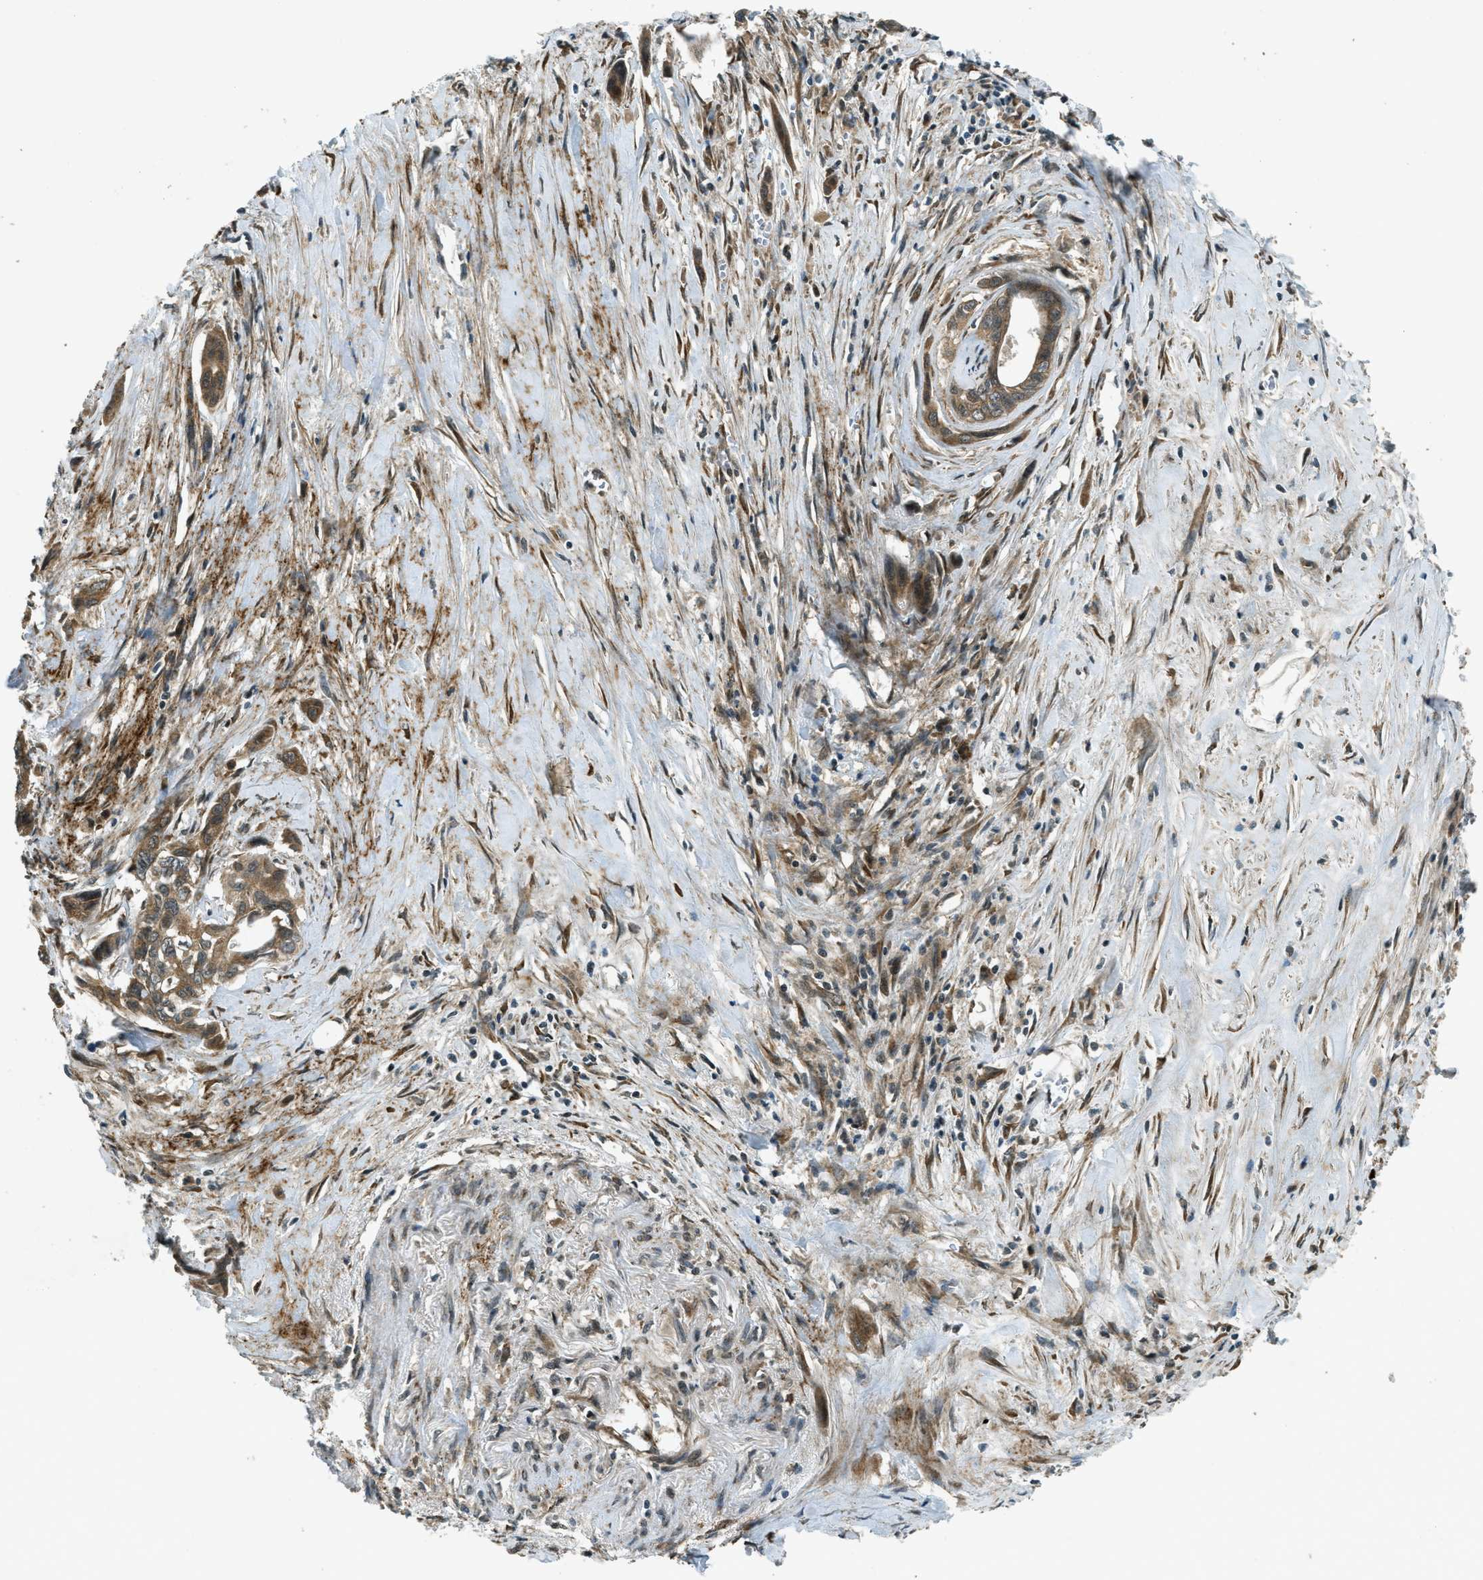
{"staining": {"intensity": "moderate", "quantity": ">75%", "location": "cytoplasmic/membranous"}, "tissue": "pancreatic cancer", "cell_type": "Tumor cells", "image_type": "cancer", "snomed": [{"axis": "morphology", "description": "Adenocarcinoma, NOS"}, {"axis": "topography", "description": "Pancreas"}], "caption": "The image exhibits a brown stain indicating the presence of a protein in the cytoplasmic/membranous of tumor cells in adenocarcinoma (pancreatic).", "gene": "EIF2AK3", "patient": {"sex": "male", "age": 73}}